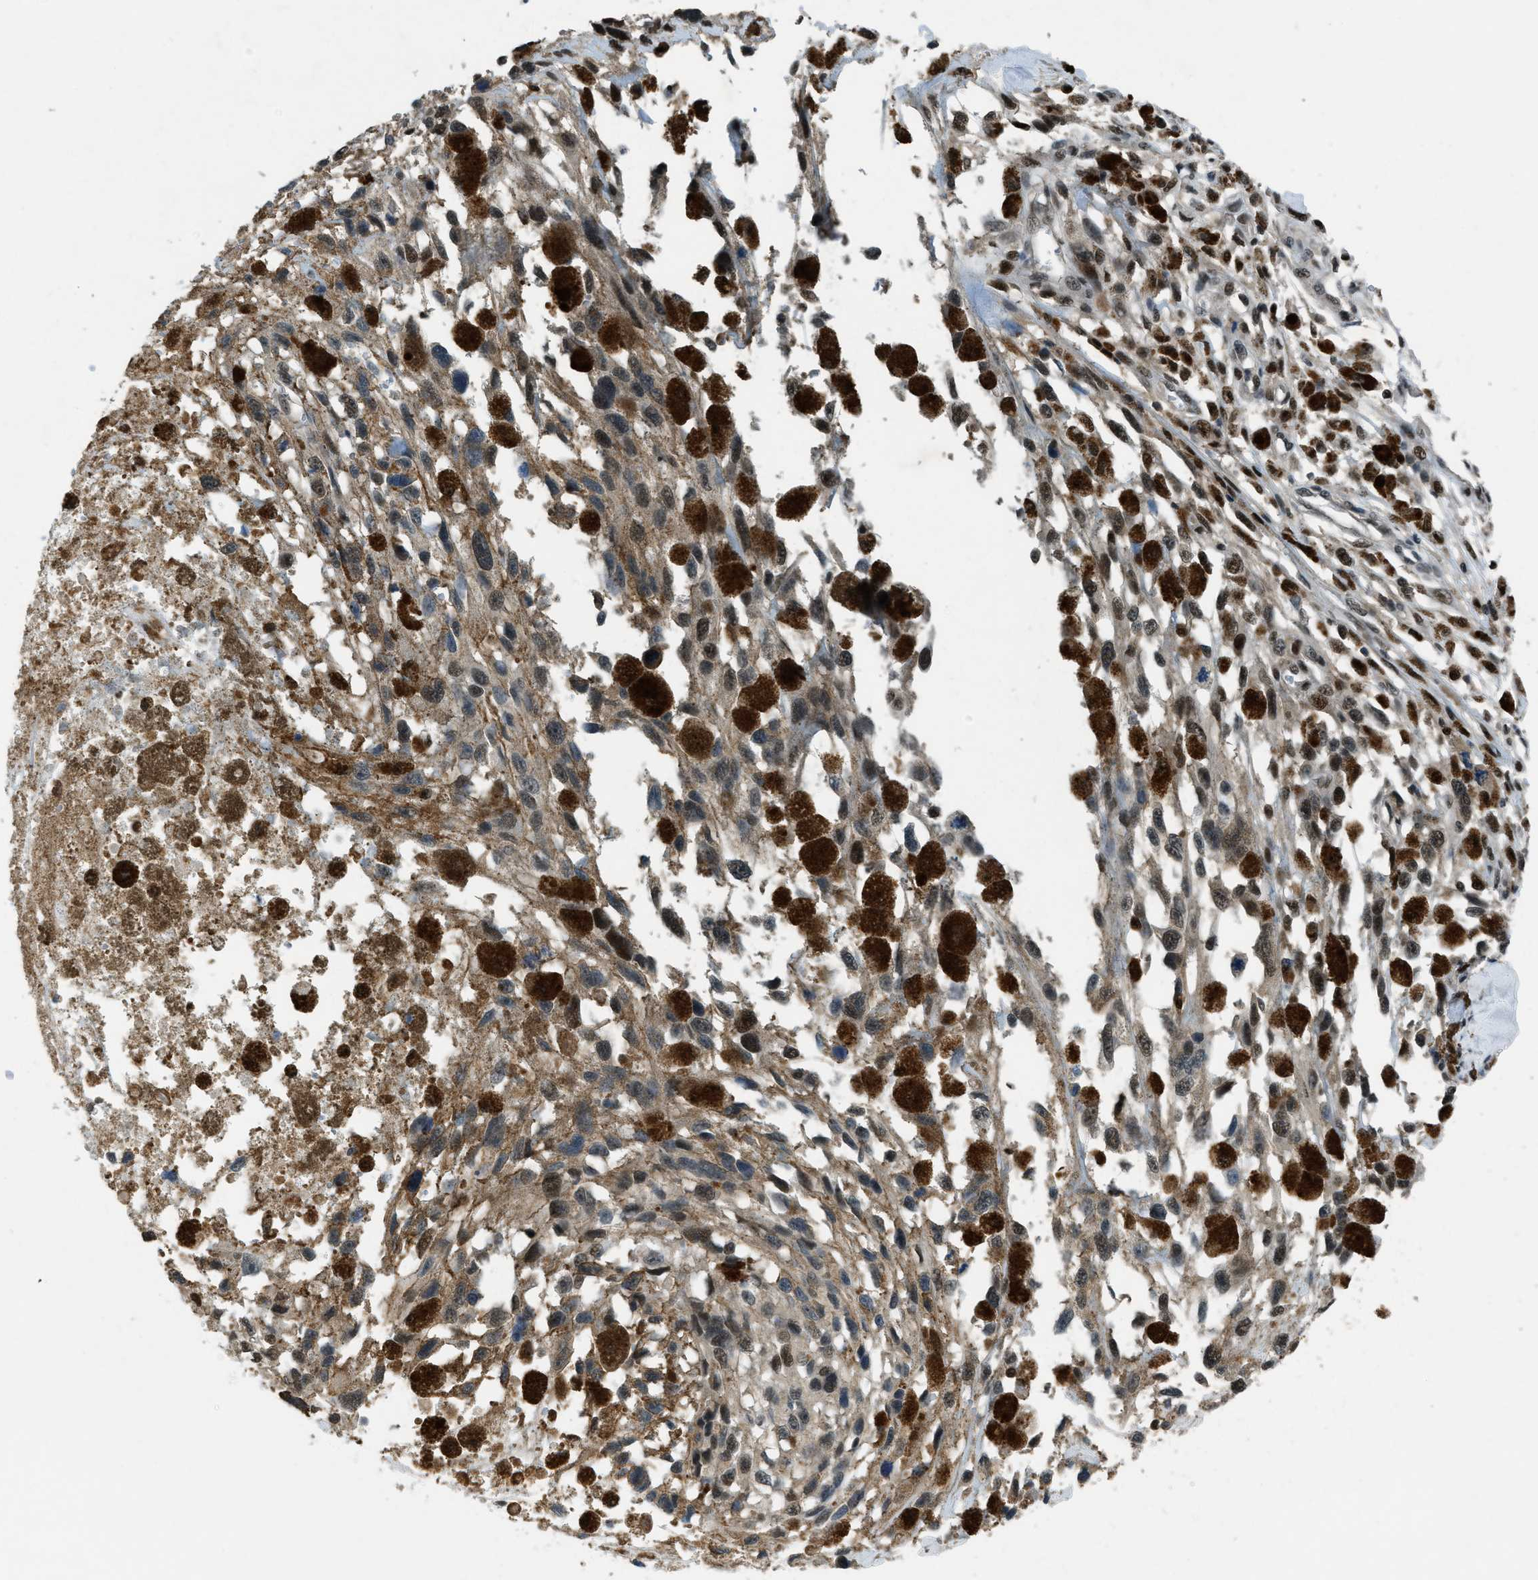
{"staining": {"intensity": "moderate", "quantity": "25%-75%", "location": "cytoplasmic/membranous,nuclear"}, "tissue": "melanoma", "cell_type": "Tumor cells", "image_type": "cancer", "snomed": [{"axis": "morphology", "description": "Malignant melanoma, Metastatic site"}, {"axis": "topography", "description": "Lymph node"}], "caption": "Moderate cytoplasmic/membranous and nuclear protein expression is present in approximately 25%-75% of tumor cells in malignant melanoma (metastatic site). (DAB IHC with brightfield microscopy, high magnification).", "gene": "OGFR", "patient": {"sex": "male", "age": 59}}